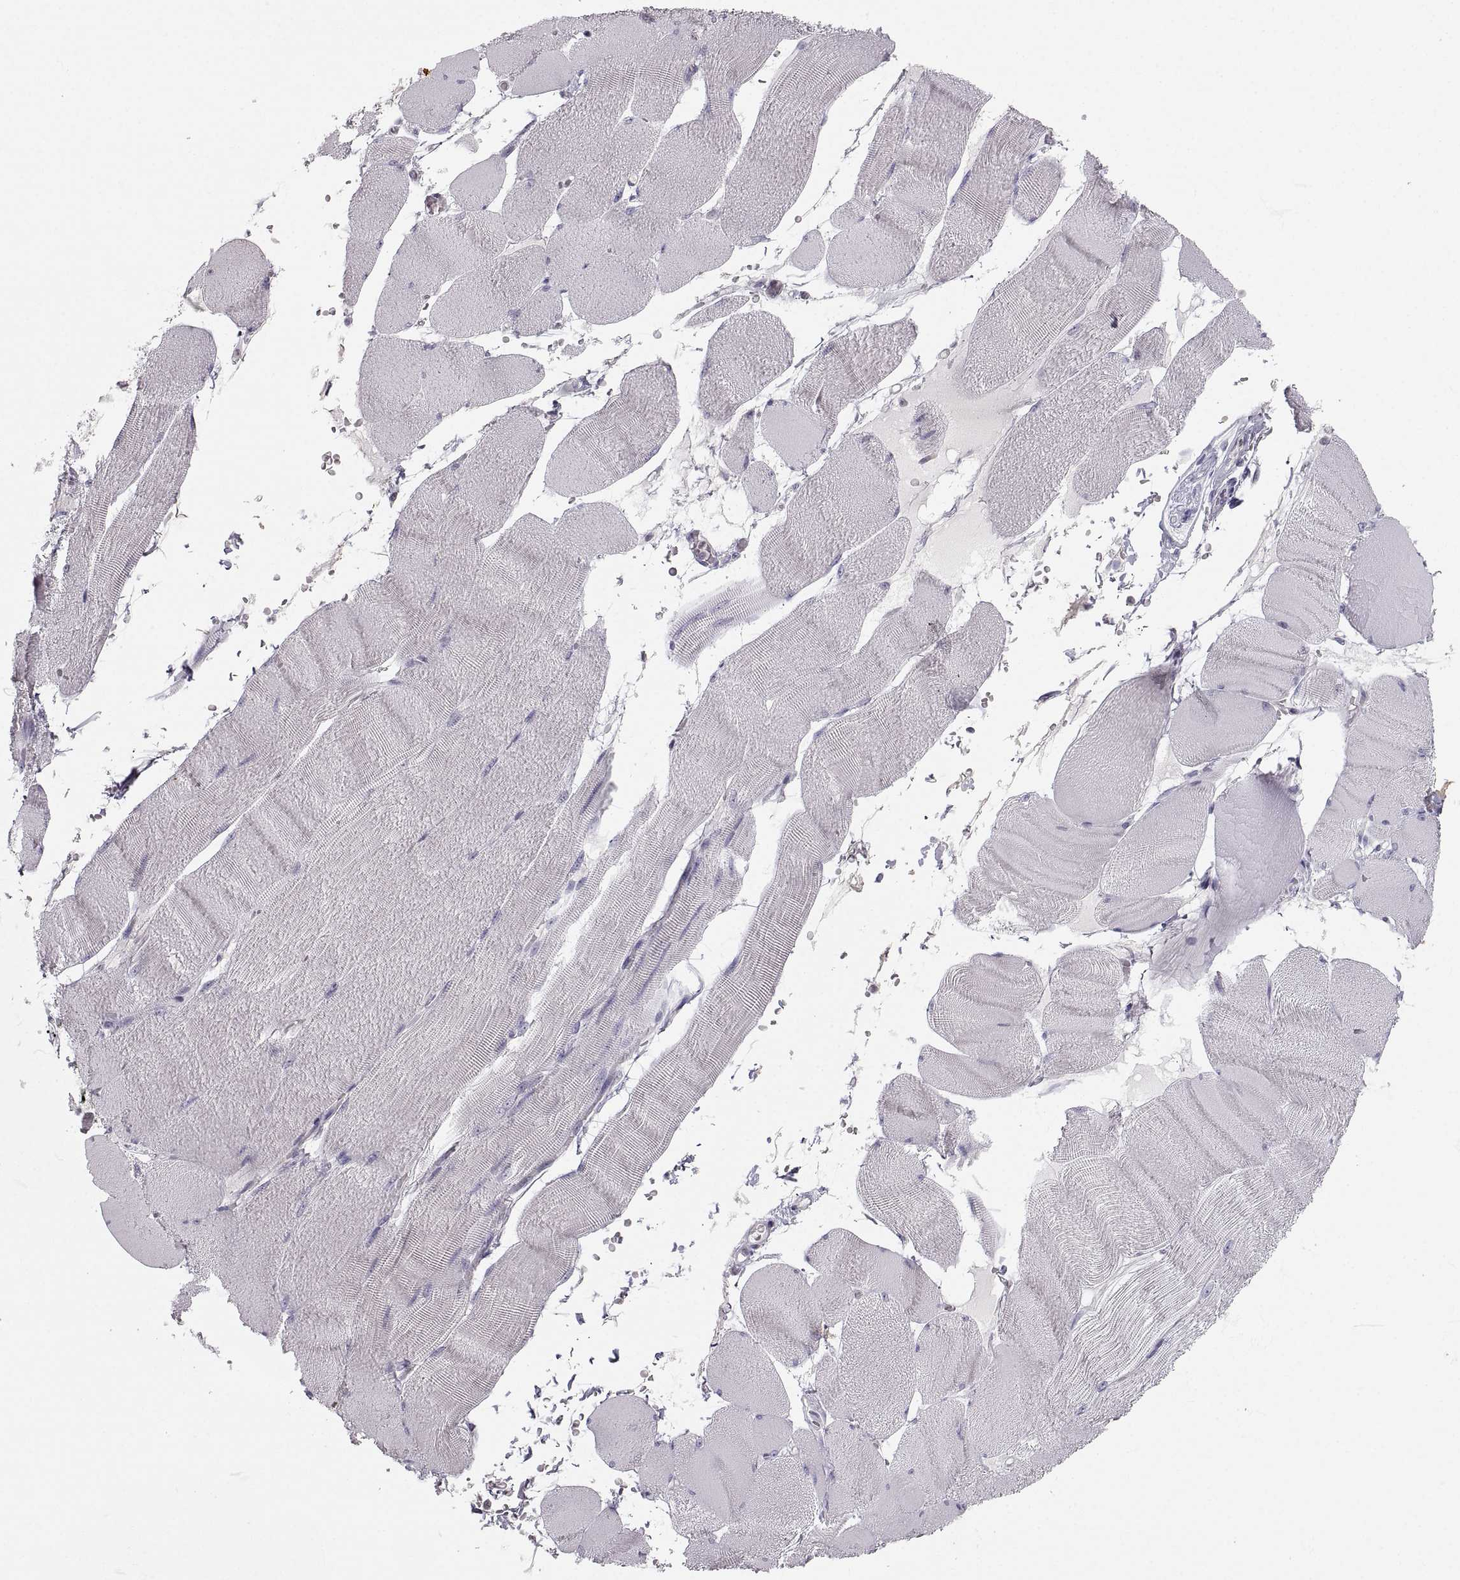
{"staining": {"intensity": "negative", "quantity": "none", "location": "none"}, "tissue": "skeletal muscle", "cell_type": "Myocytes", "image_type": "normal", "snomed": [{"axis": "morphology", "description": "Normal tissue, NOS"}, {"axis": "topography", "description": "Skeletal muscle"}], "caption": "Immunohistochemical staining of unremarkable skeletal muscle reveals no significant expression in myocytes.", "gene": "ZNF185", "patient": {"sex": "male", "age": 56}}